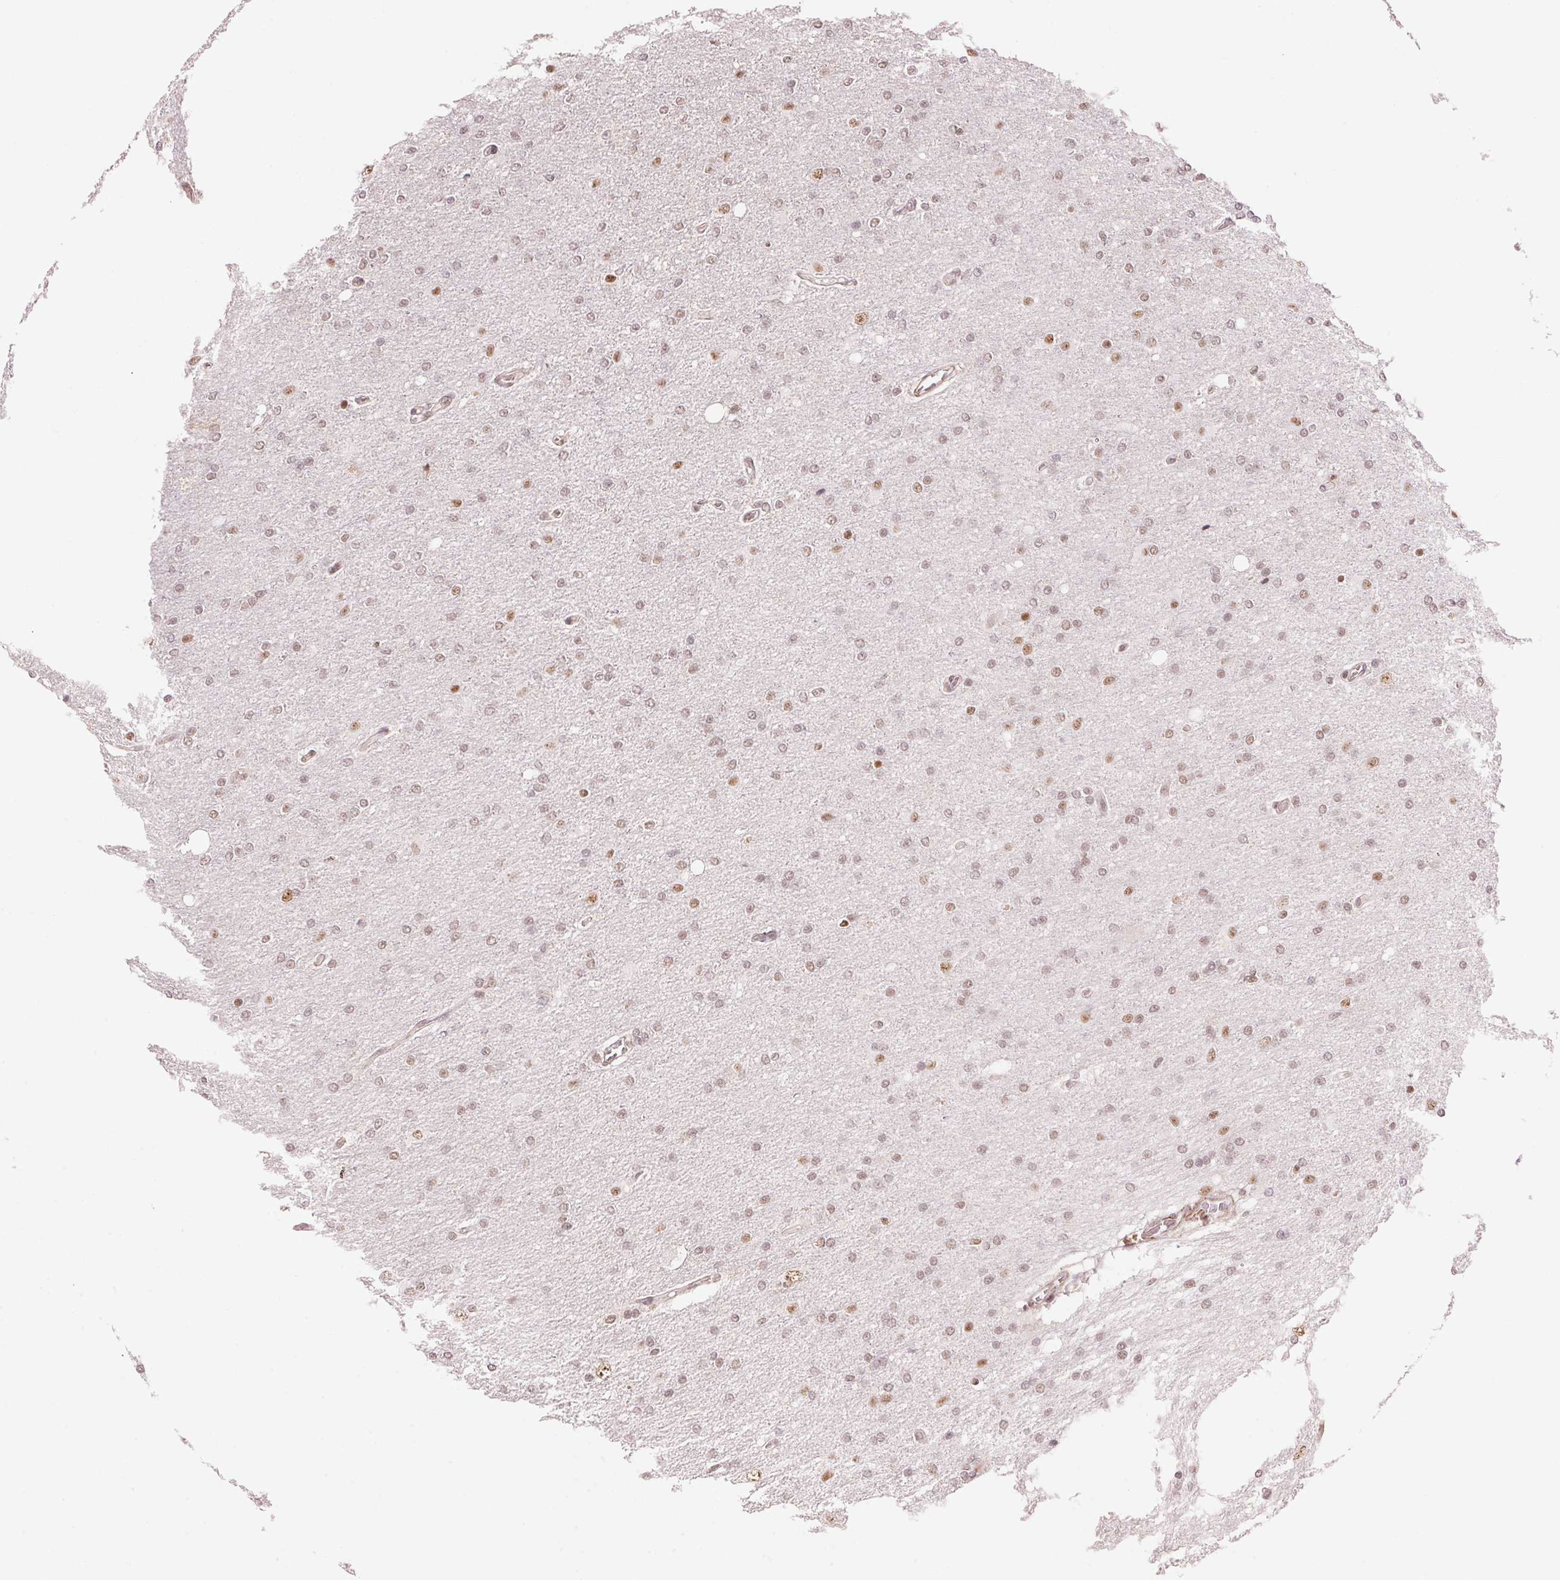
{"staining": {"intensity": "moderate", "quantity": "25%-75%", "location": "nuclear"}, "tissue": "glioma", "cell_type": "Tumor cells", "image_type": "cancer", "snomed": [{"axis": "morphology", "description": "Glioma, malignant, High grade"}, {"axis": "topography", "description": "Cerebral cortex"}], "caption": "Human glioma stained for a protein (brown) shows moderate nuclear positive staining in approximately 25%-75% of tumor cells.", "gene": "HNRNPDL", "patient": {"sex": "male", "age": 70}}